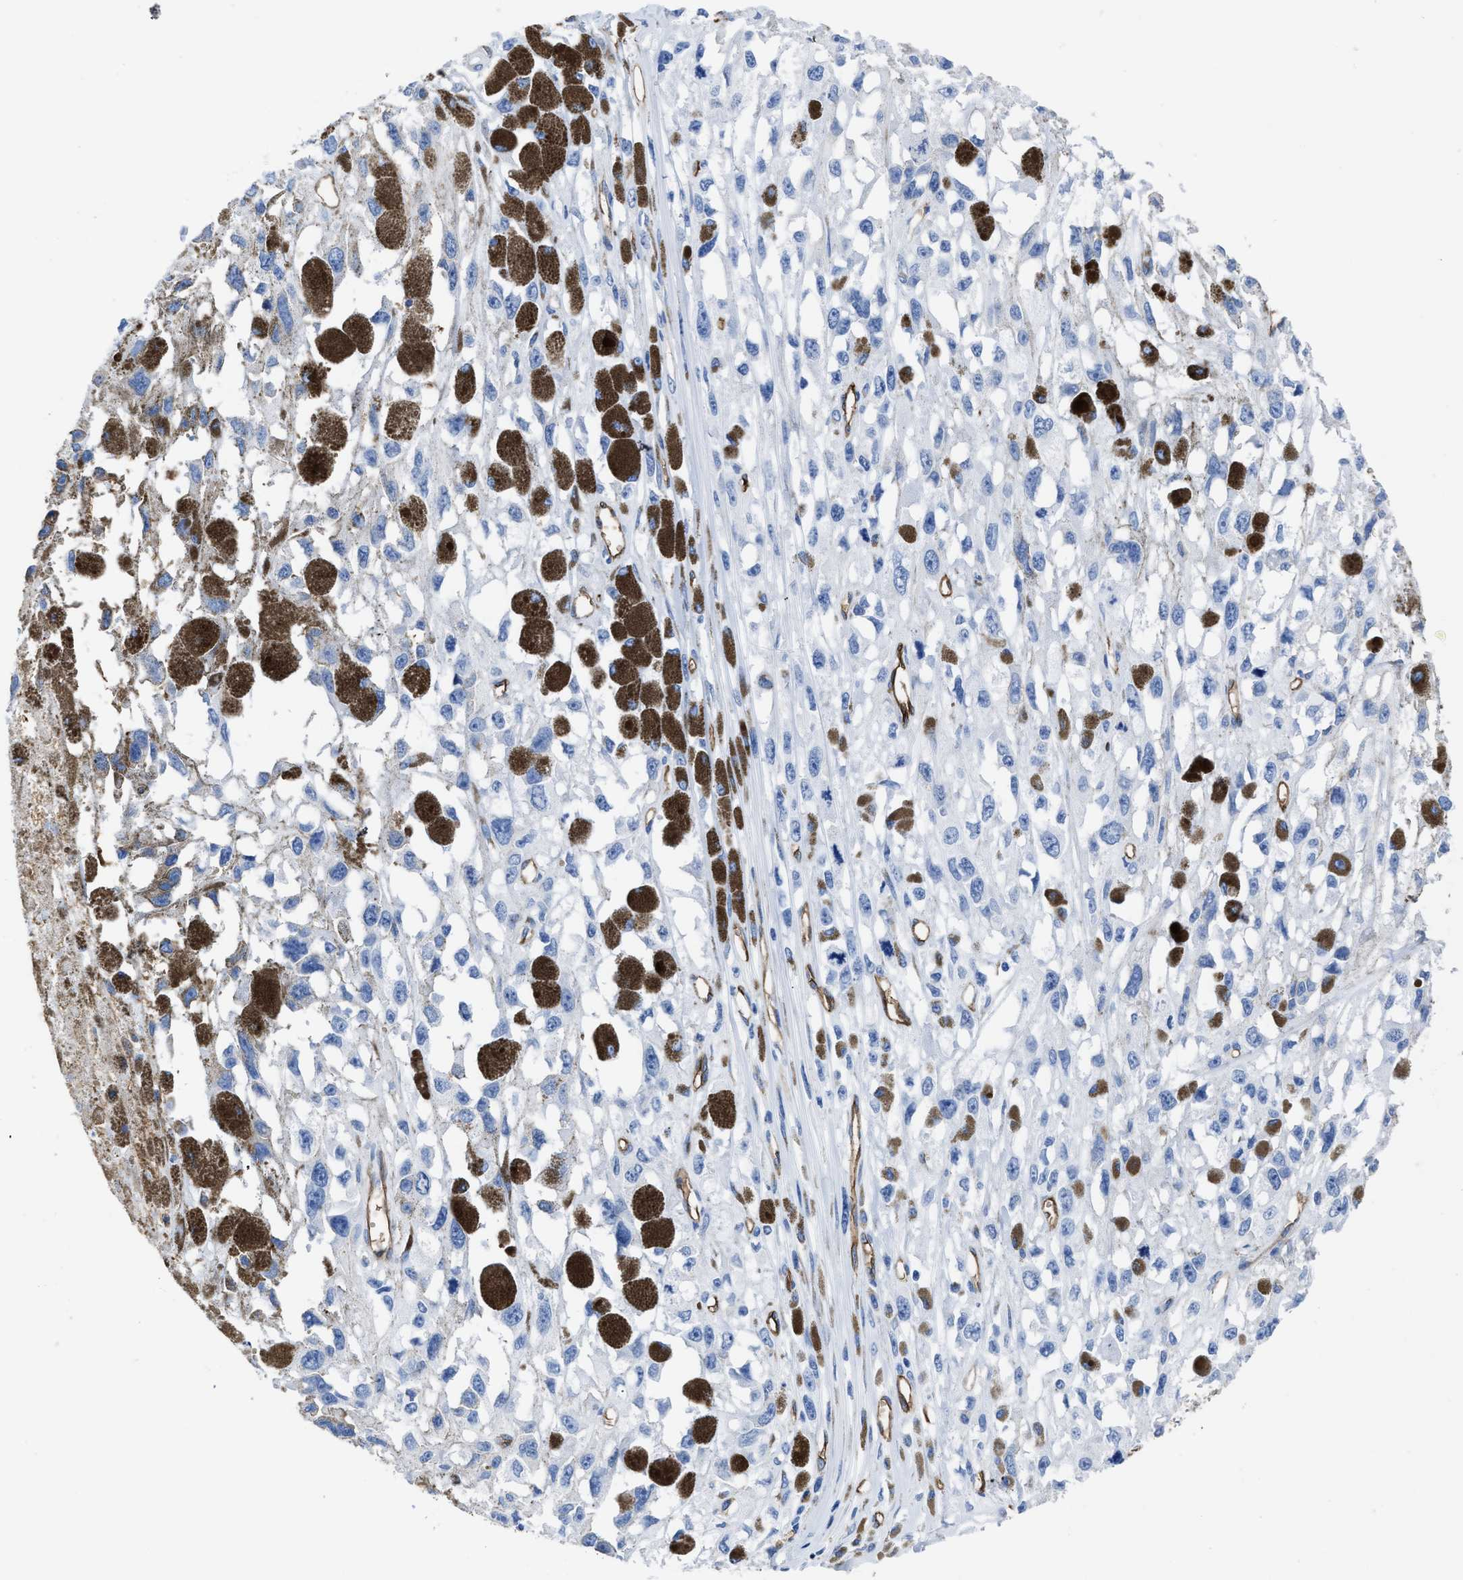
{"staining": {"intensity": "negative", "quantity": "none", "location": "none"}, "tissue": "melanoma", "cell_type": "Tumor cells", "image_type": "cancer", "snomed": [{"axis": "morphology", "description": "Malignant melanoma, Metastatic site"}, {"axis": "topography", "description": "Lymph node"}], "caption": "A histopathology image of human melanoma is negative for staining in tumor cells.", "gene": "AQP1", "patient": {"sex": "male", "age": 59}}